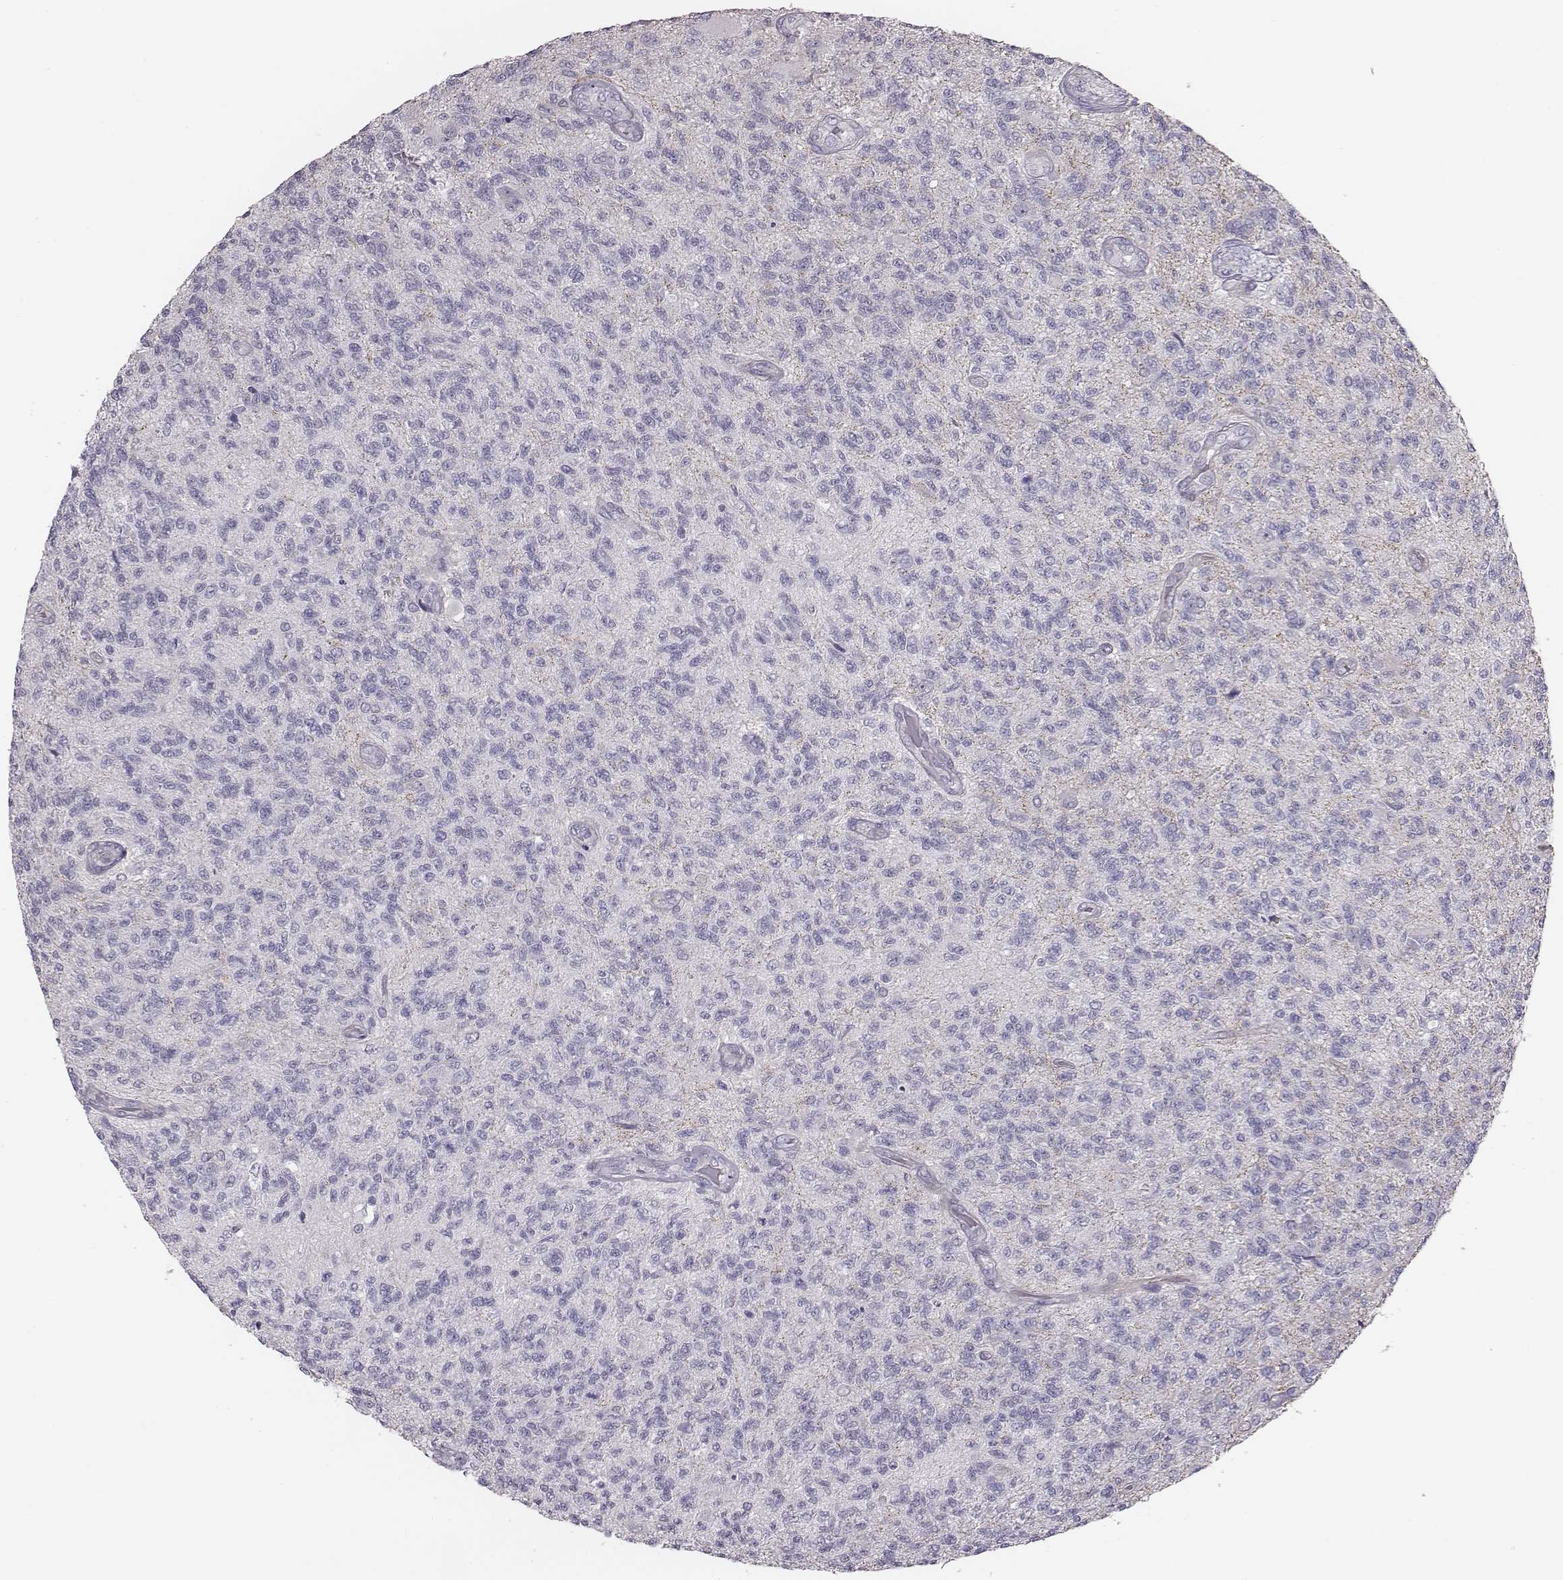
{"staining": {"intensity": "negative", "quantity": "none", "location": "none"}, "tissue": "glioma", "cell_type": "Tumor cells", "image_type": "cancer", "snomed": [{"axis": "morphology", "description": "Glioma, malignant, High grade"}, {"axis": "topography", "description": "Brain"}], "caption": "Tumor cells are negative for protein expression in human glioma. (Stains: DAB immunohistochemistry with hematoxylin counter stain, Microscopy: brightfield microscopy at high magnification).", "gene": "CACNG4", "patient": {"sex": "male", "age": 56}}